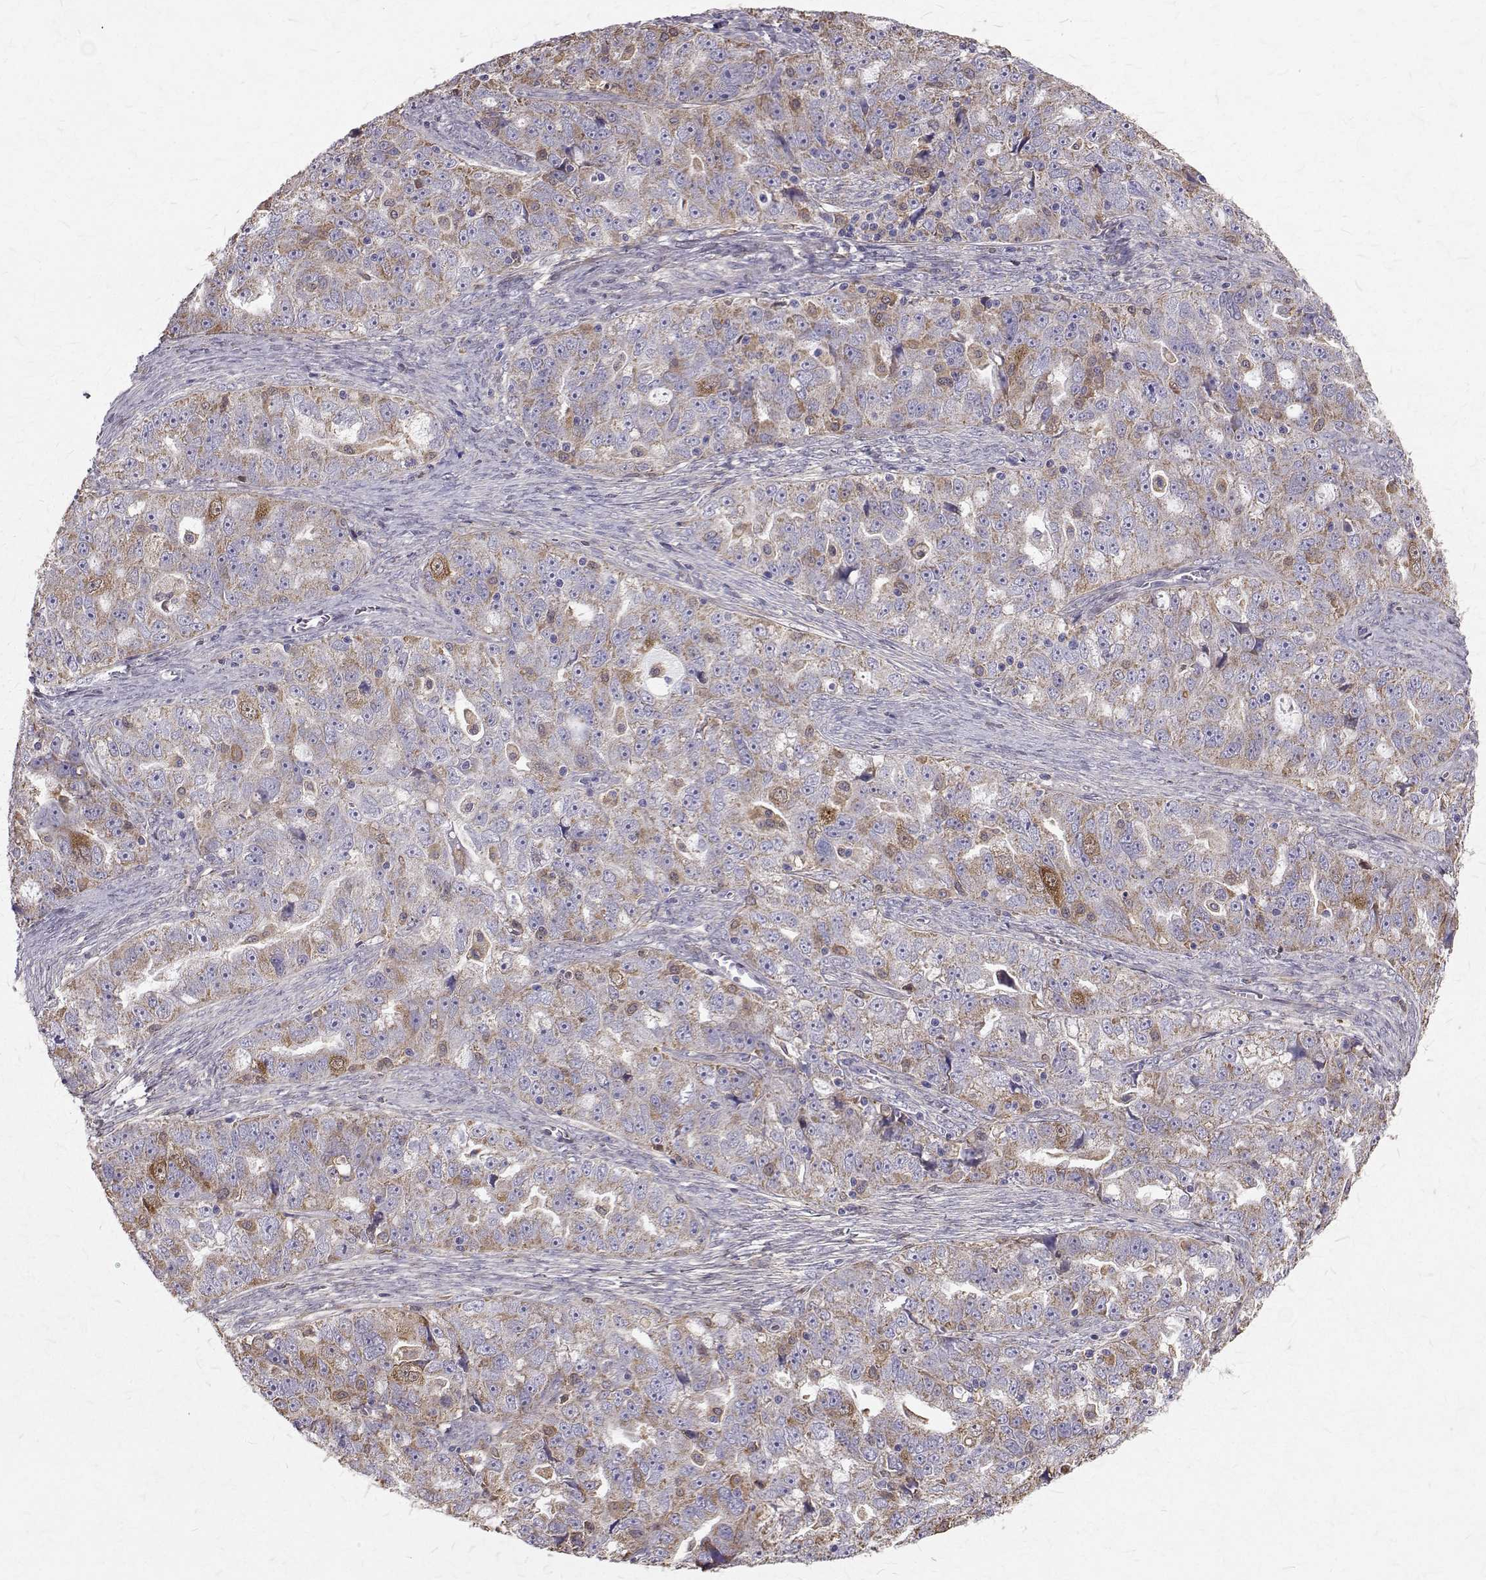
{"staining": {"intensity": "moderate", "quantity": "<25%", "location": "cytoplasmic/membranous"}, "tissue": "ovarian cancer", "cell_type": "Tumor cells", "image_type": "cancer", "snomed": [{"axis": "morphology", "description": "Cystadenocarcinoma, serous, NOS"}, {"axis": "topography", "description": "Ovary"}], "caption": "Moderate cytoplasmic/membranous protein expression is appreciated in about <25% of tumor cells in ovarian cancer.", "gene": "CCDC89", "patient": {"sex": "female", "age": 51}}